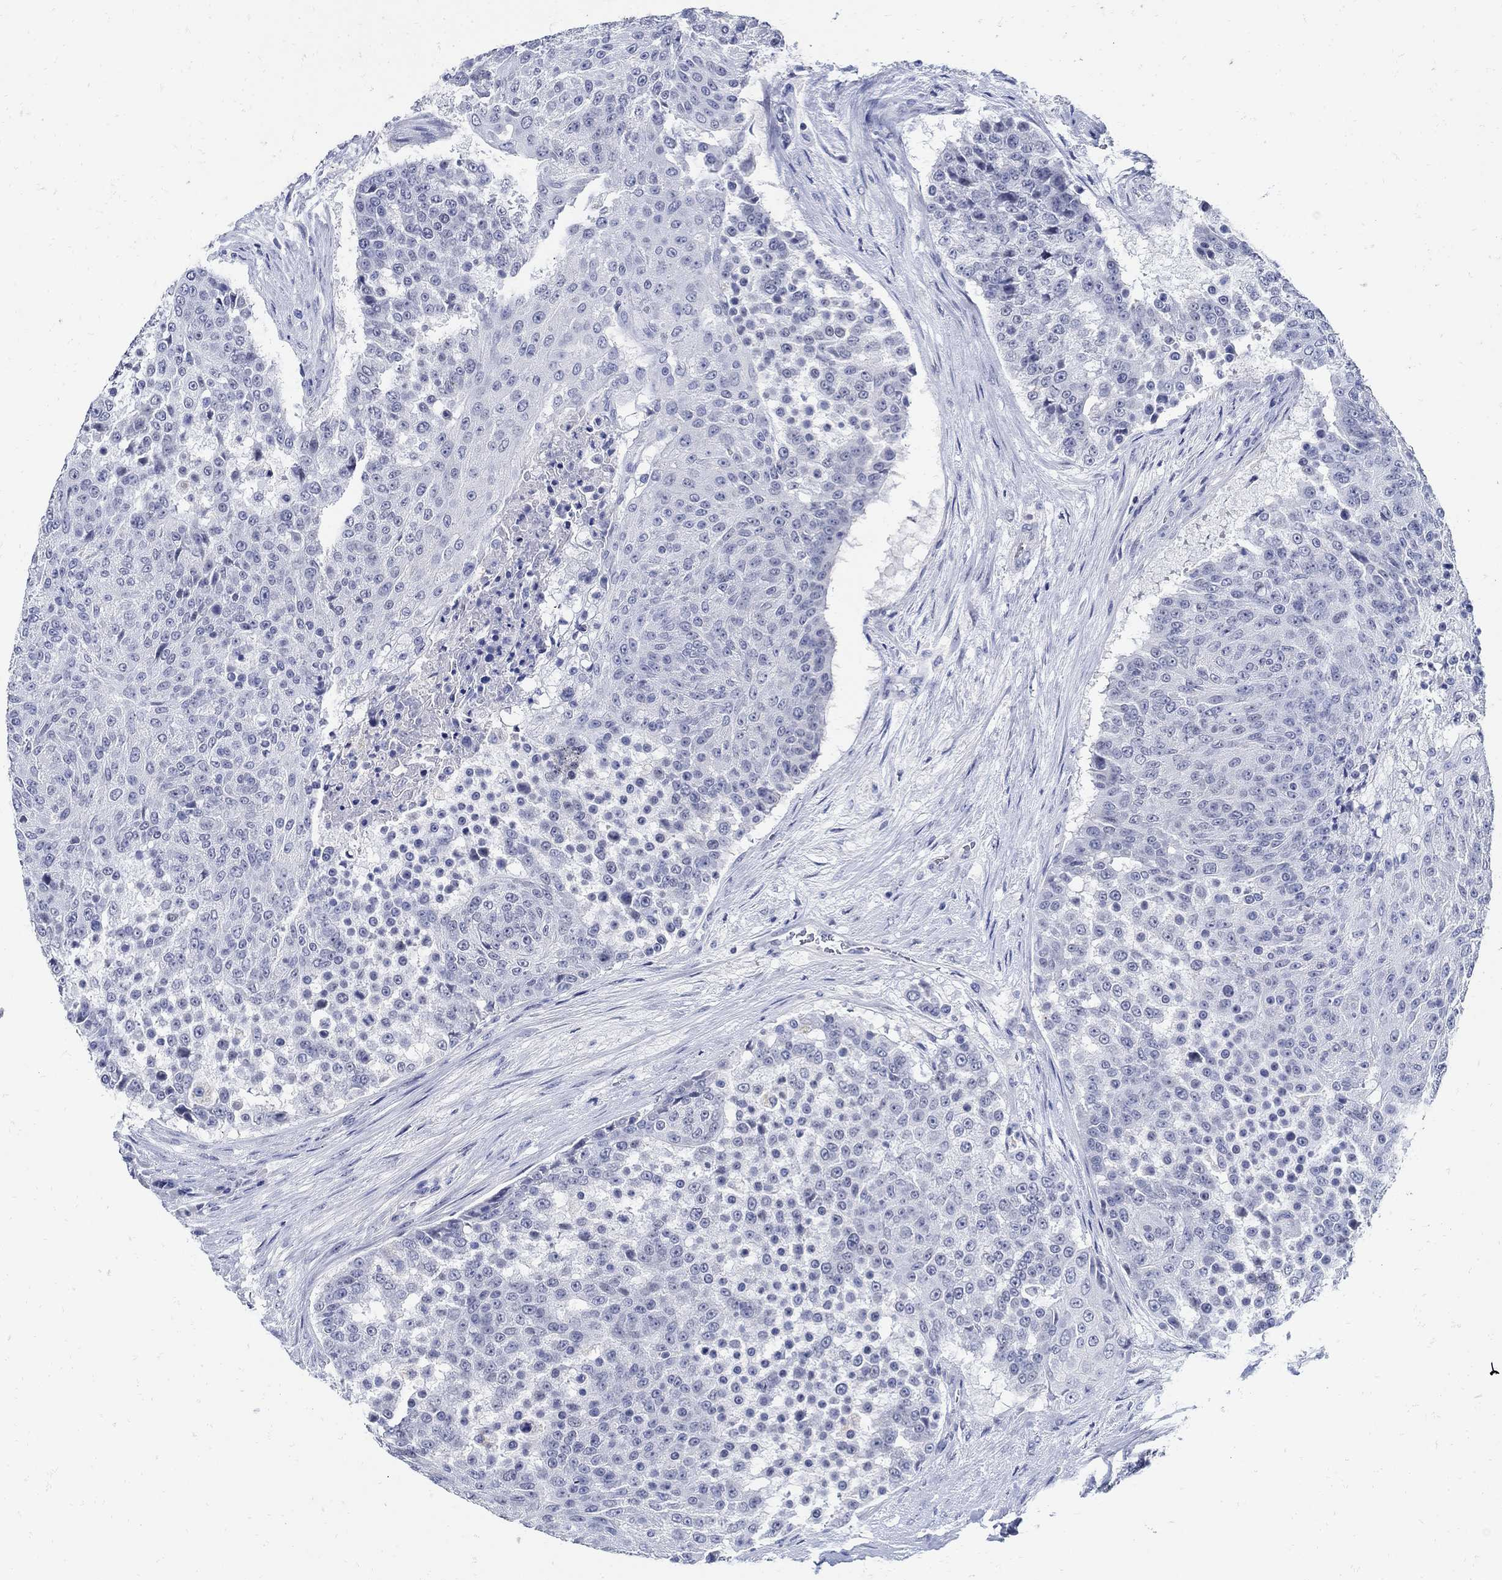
{"staining": {"intensity": "negative", "quantity": "none", "location": "none"}, "tissue": "urothelial cancer", "cell_type": "Tumor cells", "image_type": "cancer", "snomed": [{"axis": "morphology", "description": "Urothelial carcinoma, High grade"}, {"axis": "topography", "description": "Urinary bladder"}], "caption": "High magnification brightfield microscopy of urothelial cancer stained with DAB (brown) and counterstained with hematoxylin (blue): tumor cells show no significant positivity. Brightfield microscopy of immunohistochemistry stained with DAB (3,3'-diaminobenzidine) (brown) and hematoxylin (blue), captured at high magnification.", "gene": "NOS1", "patient": {"sex": "female", "age": 63}}